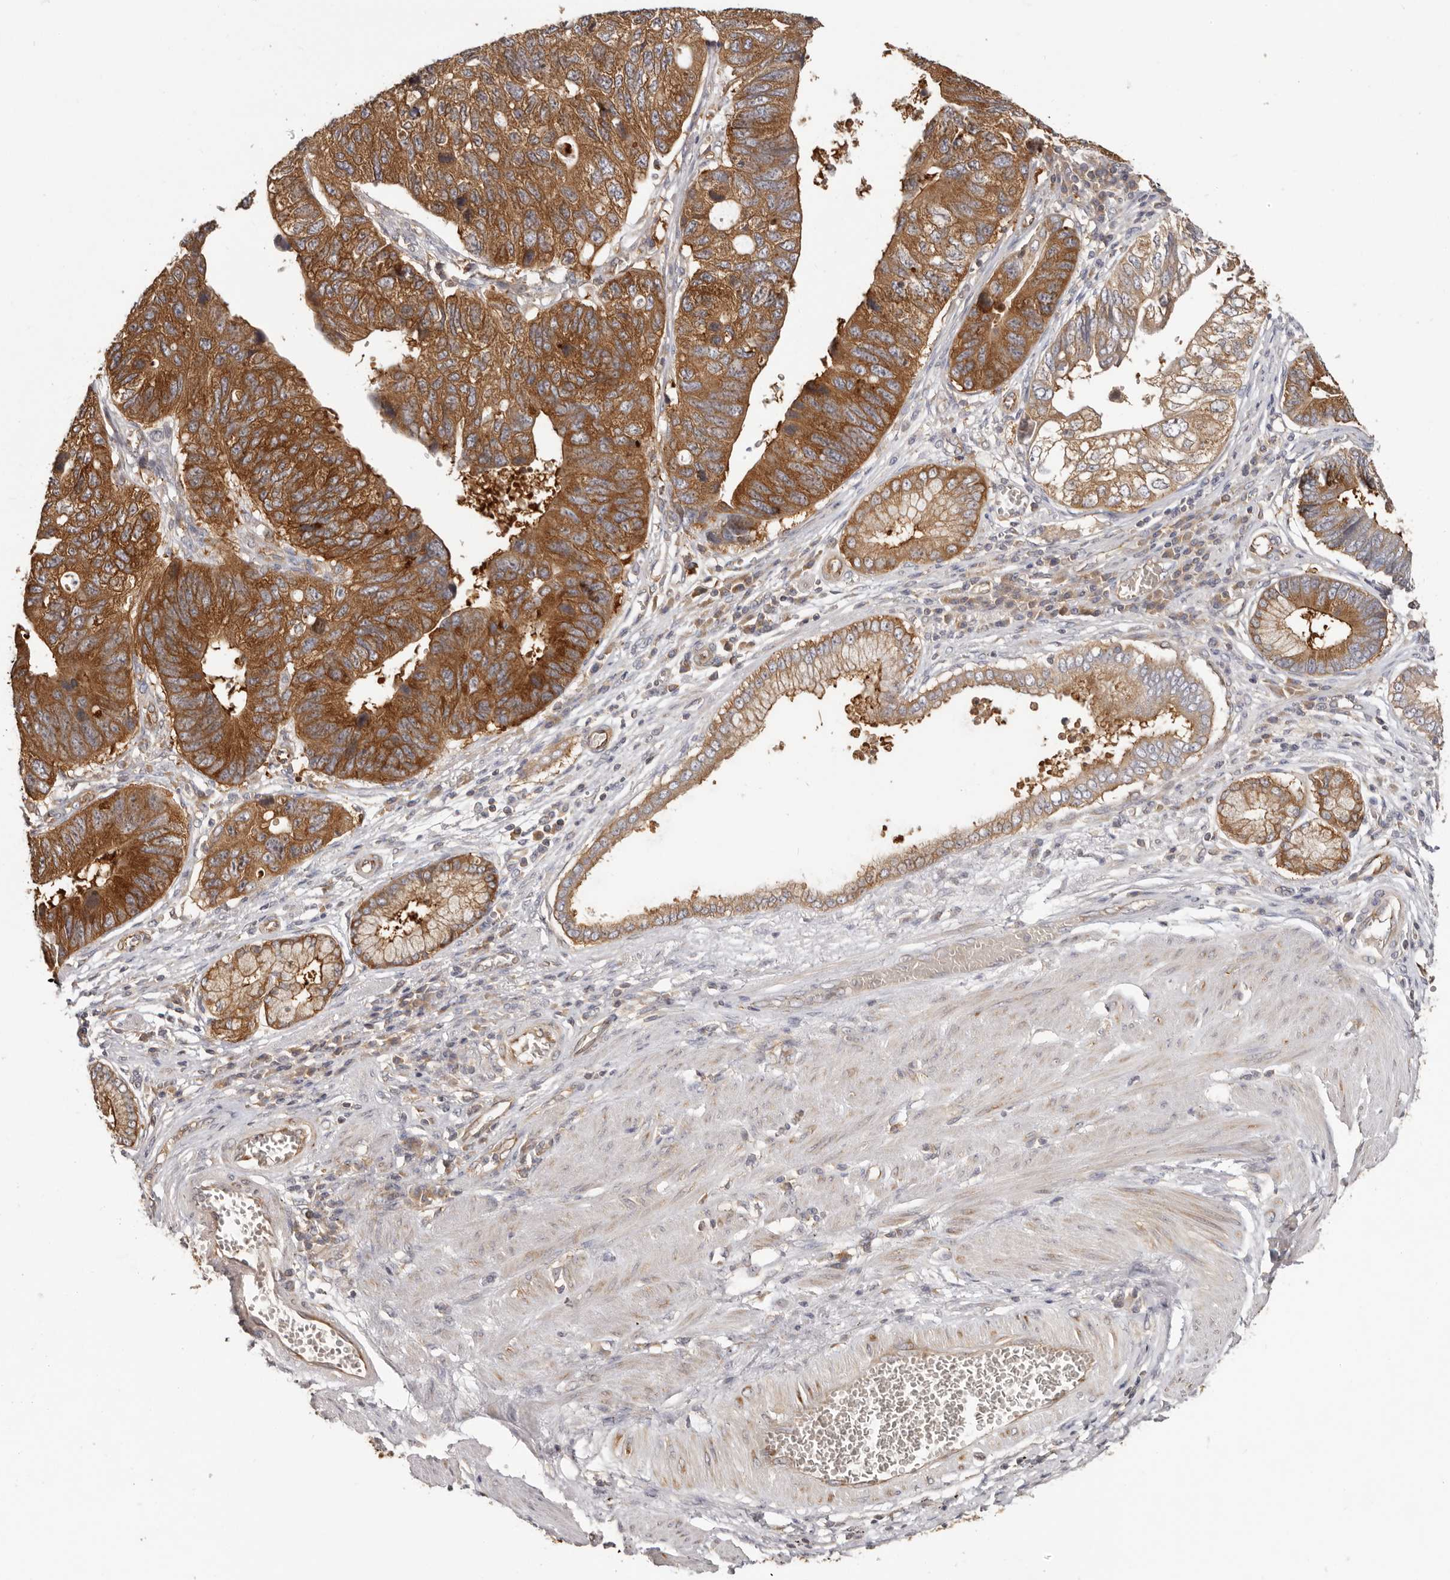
{"staining": {"intensity": "strong", "quantity": ">75%", "location": "cytoplasmic/membranous"}, "tissue": "stomach cancer", "cell_type": "Tumor cells", "image_type": "cancer", "snomed": [{"axis": "morphology", "description": "Adenocarcinoma, NOS"}, {"axis": "topography", "description": "Stomach"}], "caption": "Tumor cells exhibit high levels of strong cytoplasmic/membranous staining in about >75% of cells in adenocarcinoma (stomach).", "gene": "EEF1E1", "patient": {"sex": "male", "age": 59}}